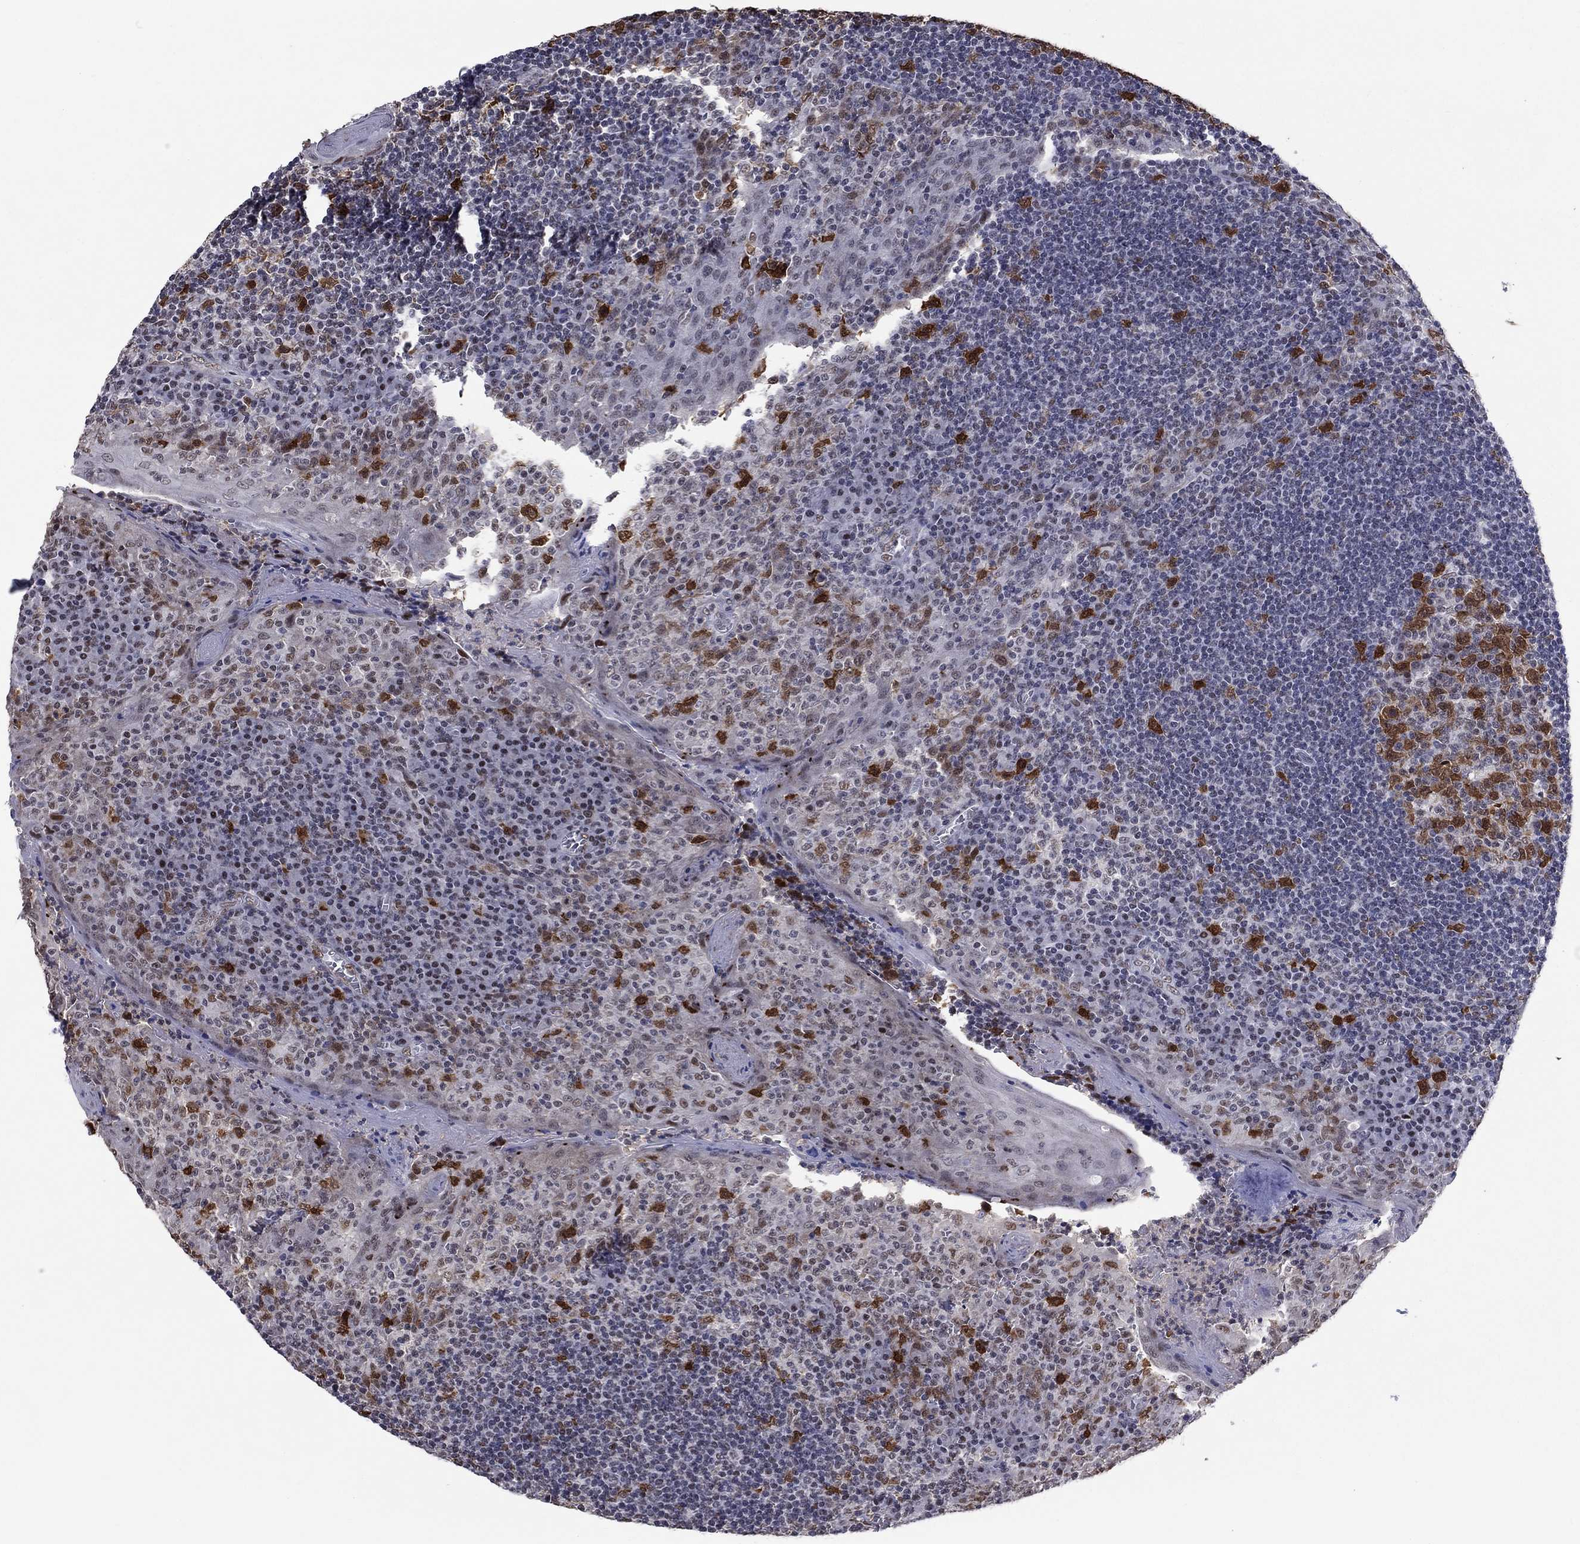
{"staining": {"intensity": "strong", "quantity": "25%-75%", "location": "cytoplasmic/membranous,nuclear"}, "tissue": "tonsil", "cell_type": "Germinal center cells", "image_type": "normal", "snomed": [{"axis": "morphology", "description": "Normal tissue, NOS"}, {"axis": "topography", "description": "Tonsil"}], "caption": "This micrograph shows IHC staining of normal tonsil, with high strong cytoplasmic/membranous,nuclear positivity in about 25%-75% of germinal center cells.", "gene": "TYMS", "patient": {"sex": "female", "age": 13}}